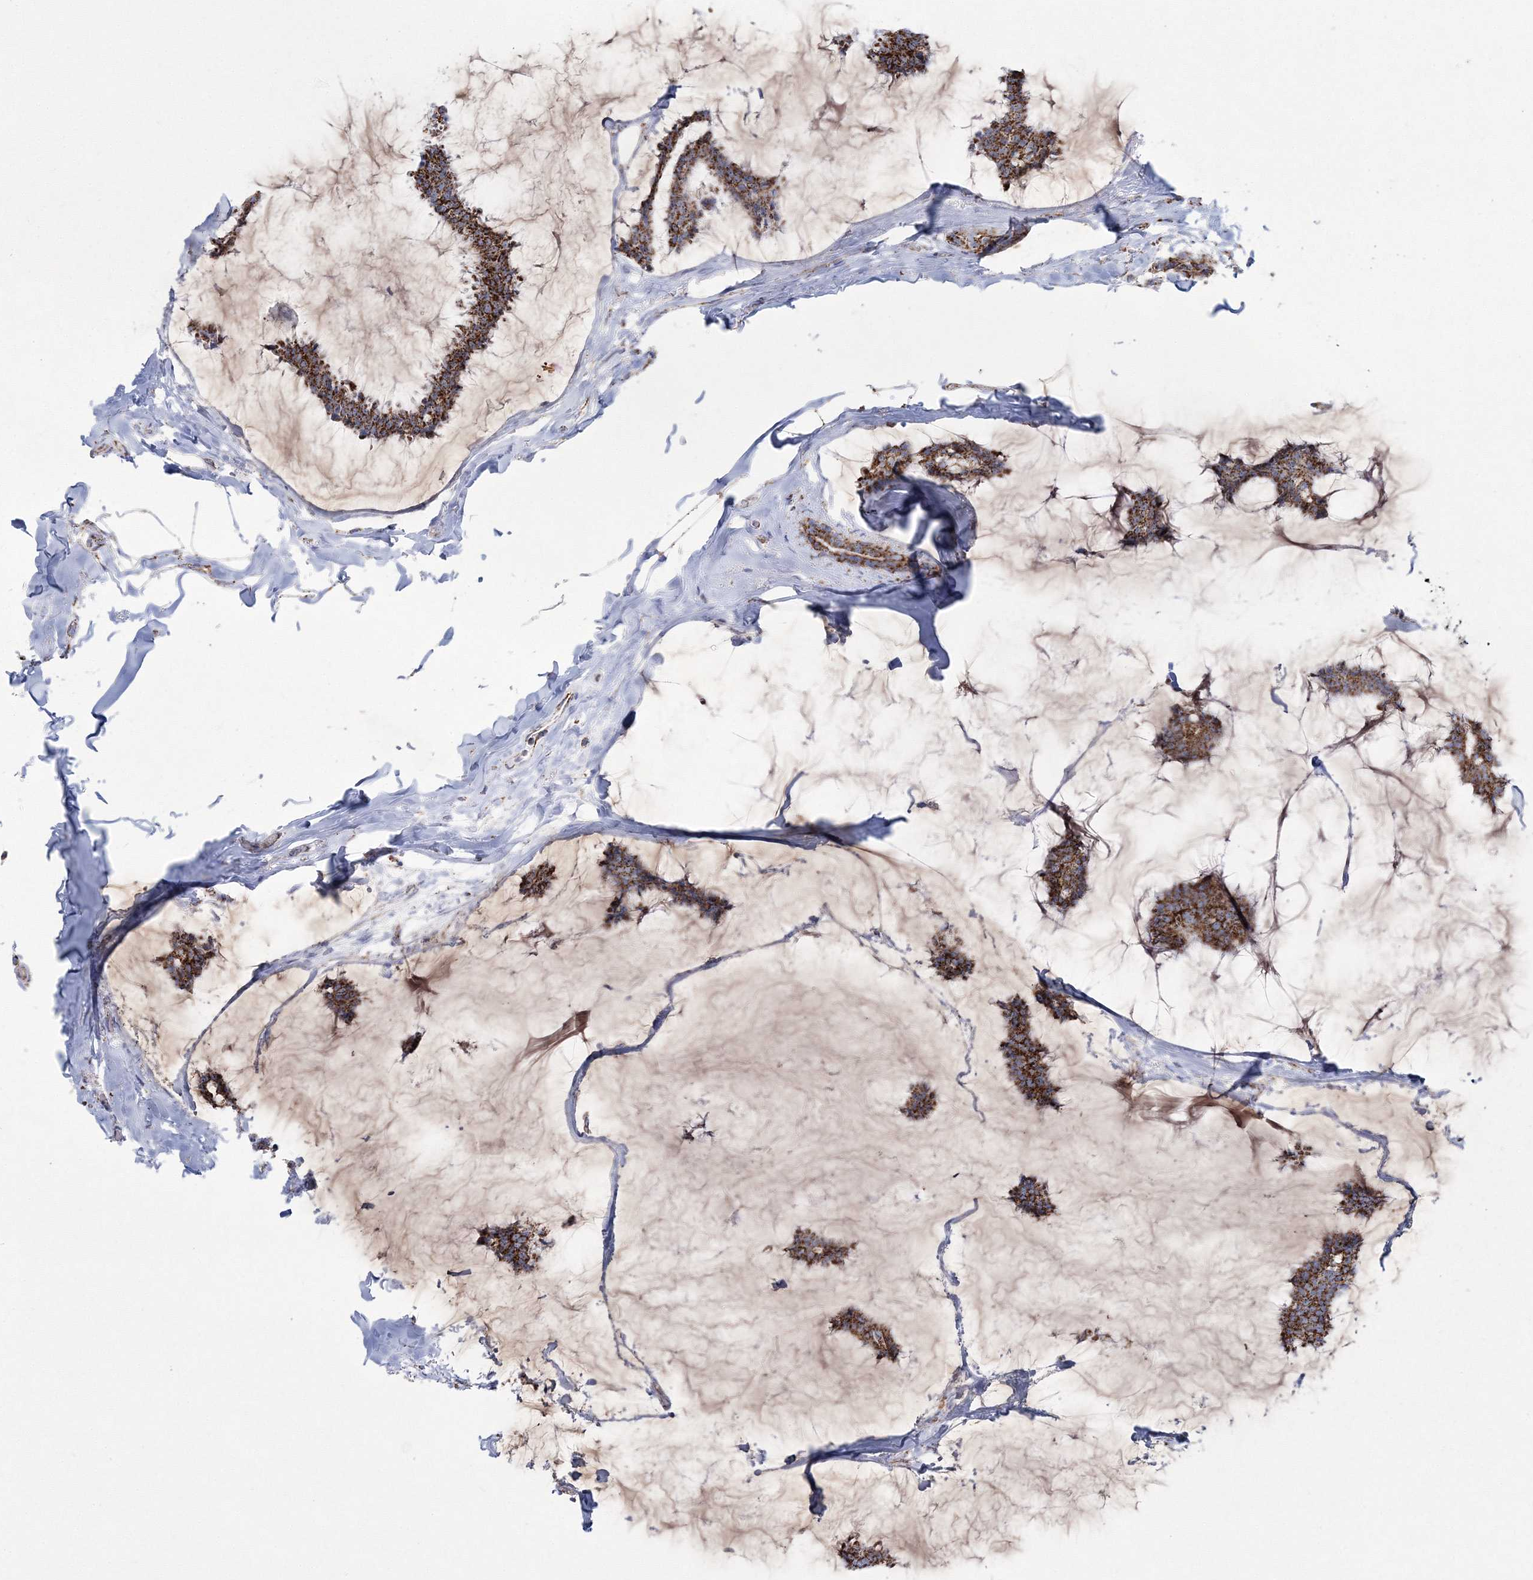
{"staining": {"intensity": "strong", "quantity": ">75%", "location": "cytoplasmic/membranous"}, "tissue": "breast cancer", "cell_type": "Tumor cells", "image_type": "cancer", "snomed": [{"axis": "morphology", "description": "Duct carcinoma"}, {"axis": "topography", "description": "Breast"}], "caption": "High-power microscopy captured an IHC histopathology image of breast cancer (invasive ductal carcinoma), revealing strong cytoplasmic/membranous positivity in about >75% of tumor cells.", "gene": "HIBCH", "patient": {"sex": "female", "age": 93}}